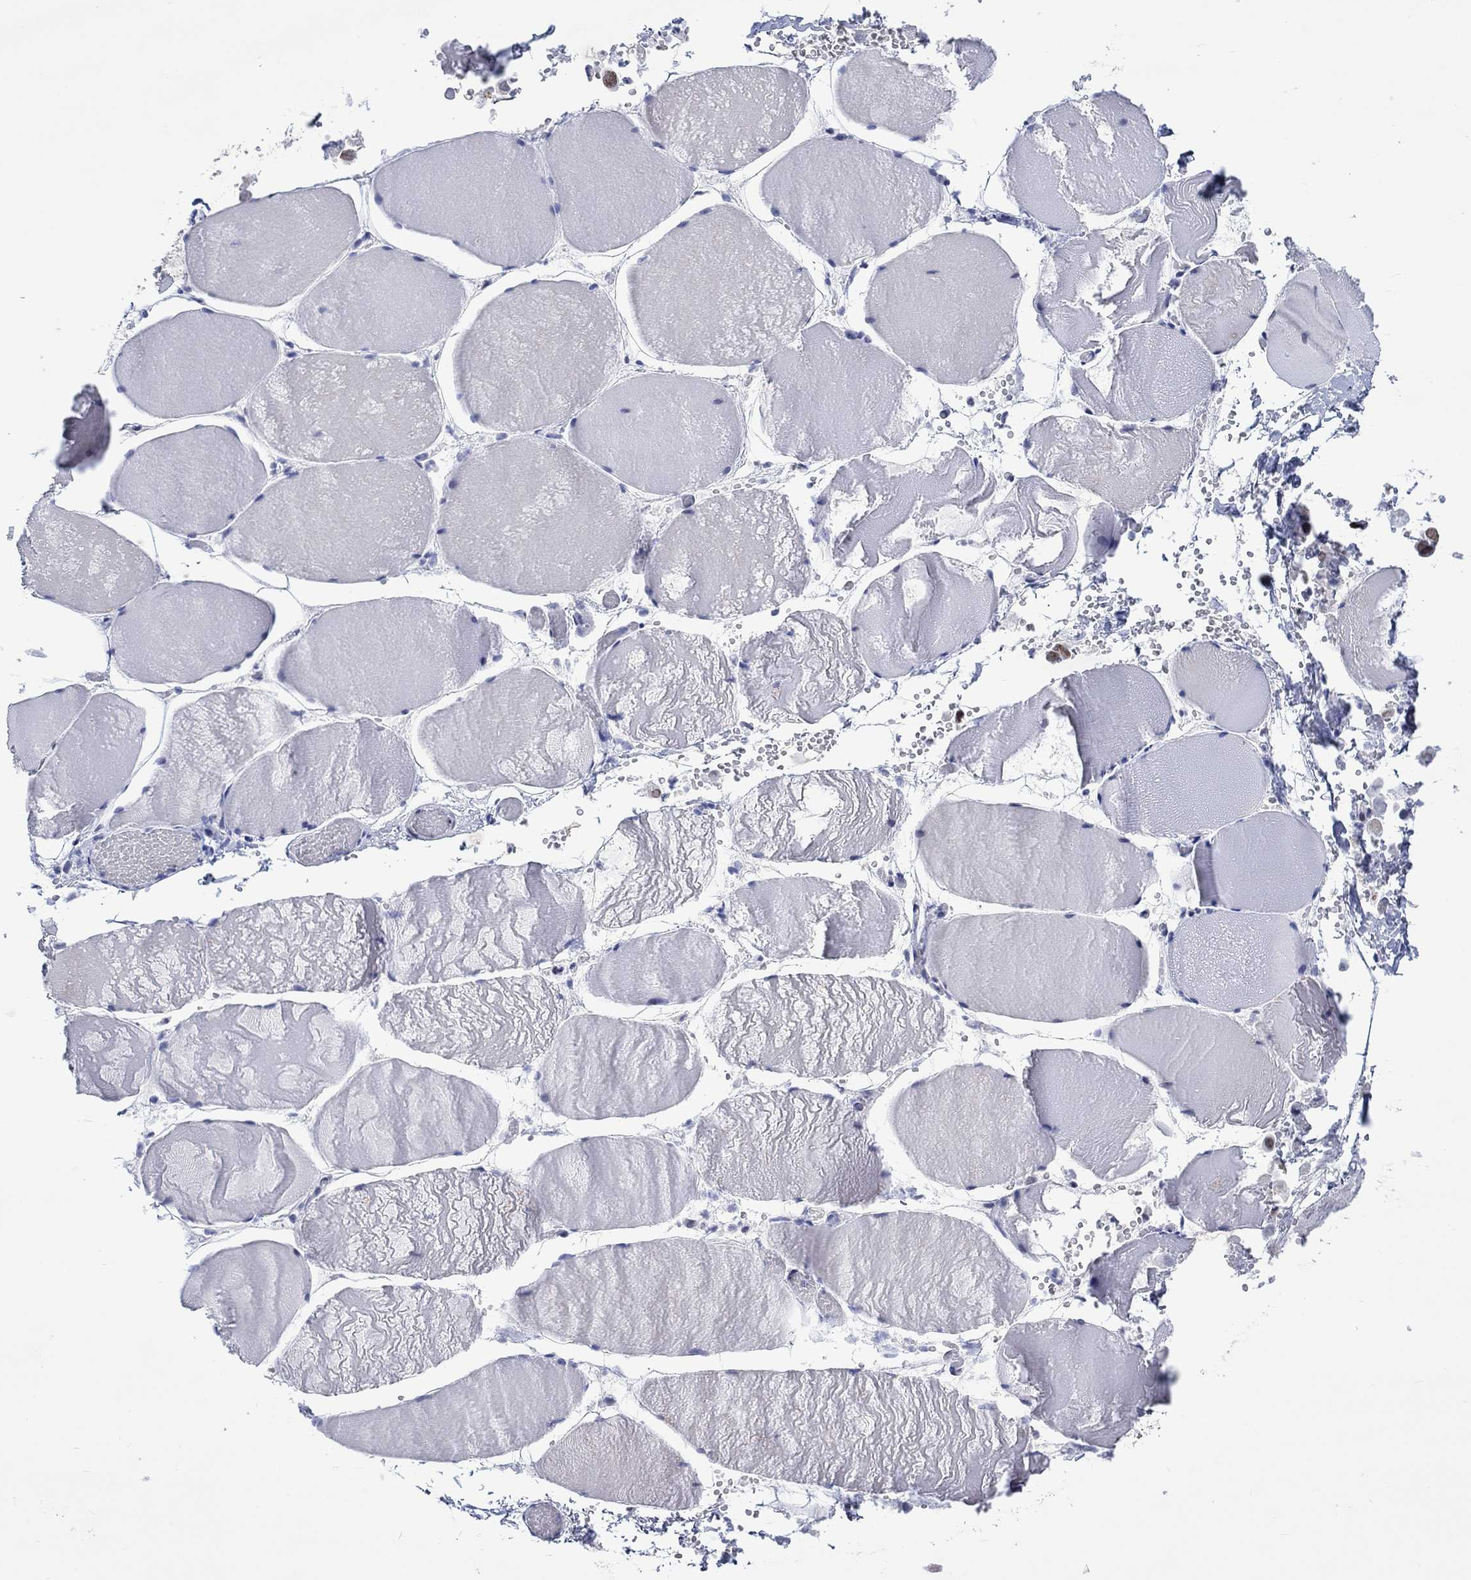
{"staining": {"intensity": "negative", "quantity": "none", "location": "none"}, "tissue": "skeletal muscle", "cell_type": "Myocytes", "image_type": "normal", "snomed": [{"axis": "morphology", "description": "Normal tissue, NOS"}, {"axis": "morphology", "description": "Malignant melanoma, Metastatic site"}, {"axis": "topography", "description": "Skeletal muscle"}], "caption": "Micrograph shows no significant protein positivity in myocytes of benign skeletal muscle. Brightfield microscopy of IHC stained with DAB (3,3'-diaminobenzidine) (brown) and hematoxylin (blue), captured at high magnification.", "gene": "CDCA2", "patient": {"sex": "male", "age": 50}}